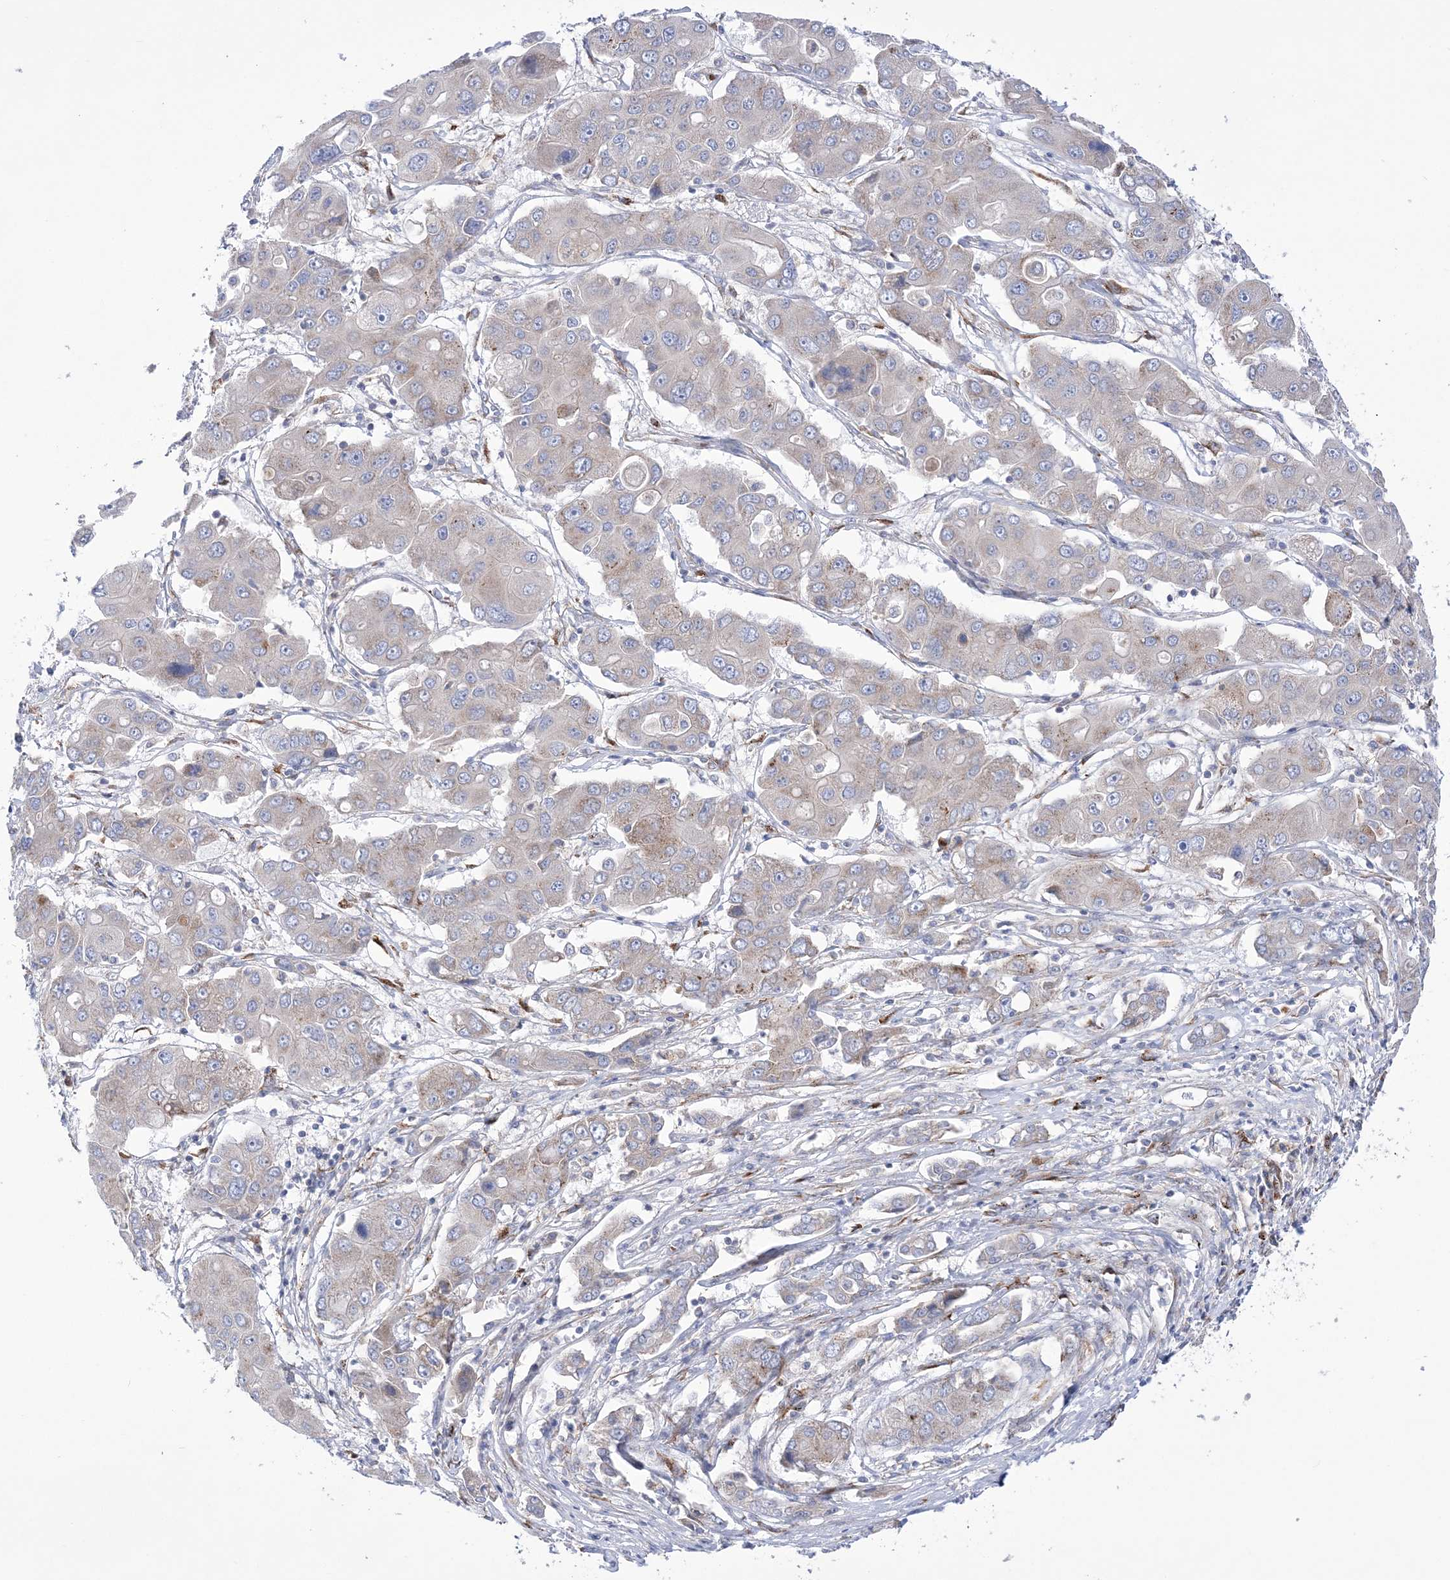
{"staining": {"intensity": "negative", "quantity": "none", "location": "none"}, "tissue": "liver cancer", "cell_type": "Tumor cells", "image_type": "cancer", "snomed": [{"axis": "morphology", "description": "Cholangiocarcinoma"}, {"axis": "topography", "description": "Liver"}], "caption": "An immunohistochemistry (IHC) image of liver cholangiocarcinoma is shown. There is no staining in tumor cells of liver cholangiocarcinoma.", "gene": "COPB2", "patient": {"sex": "male", "age": 67}}